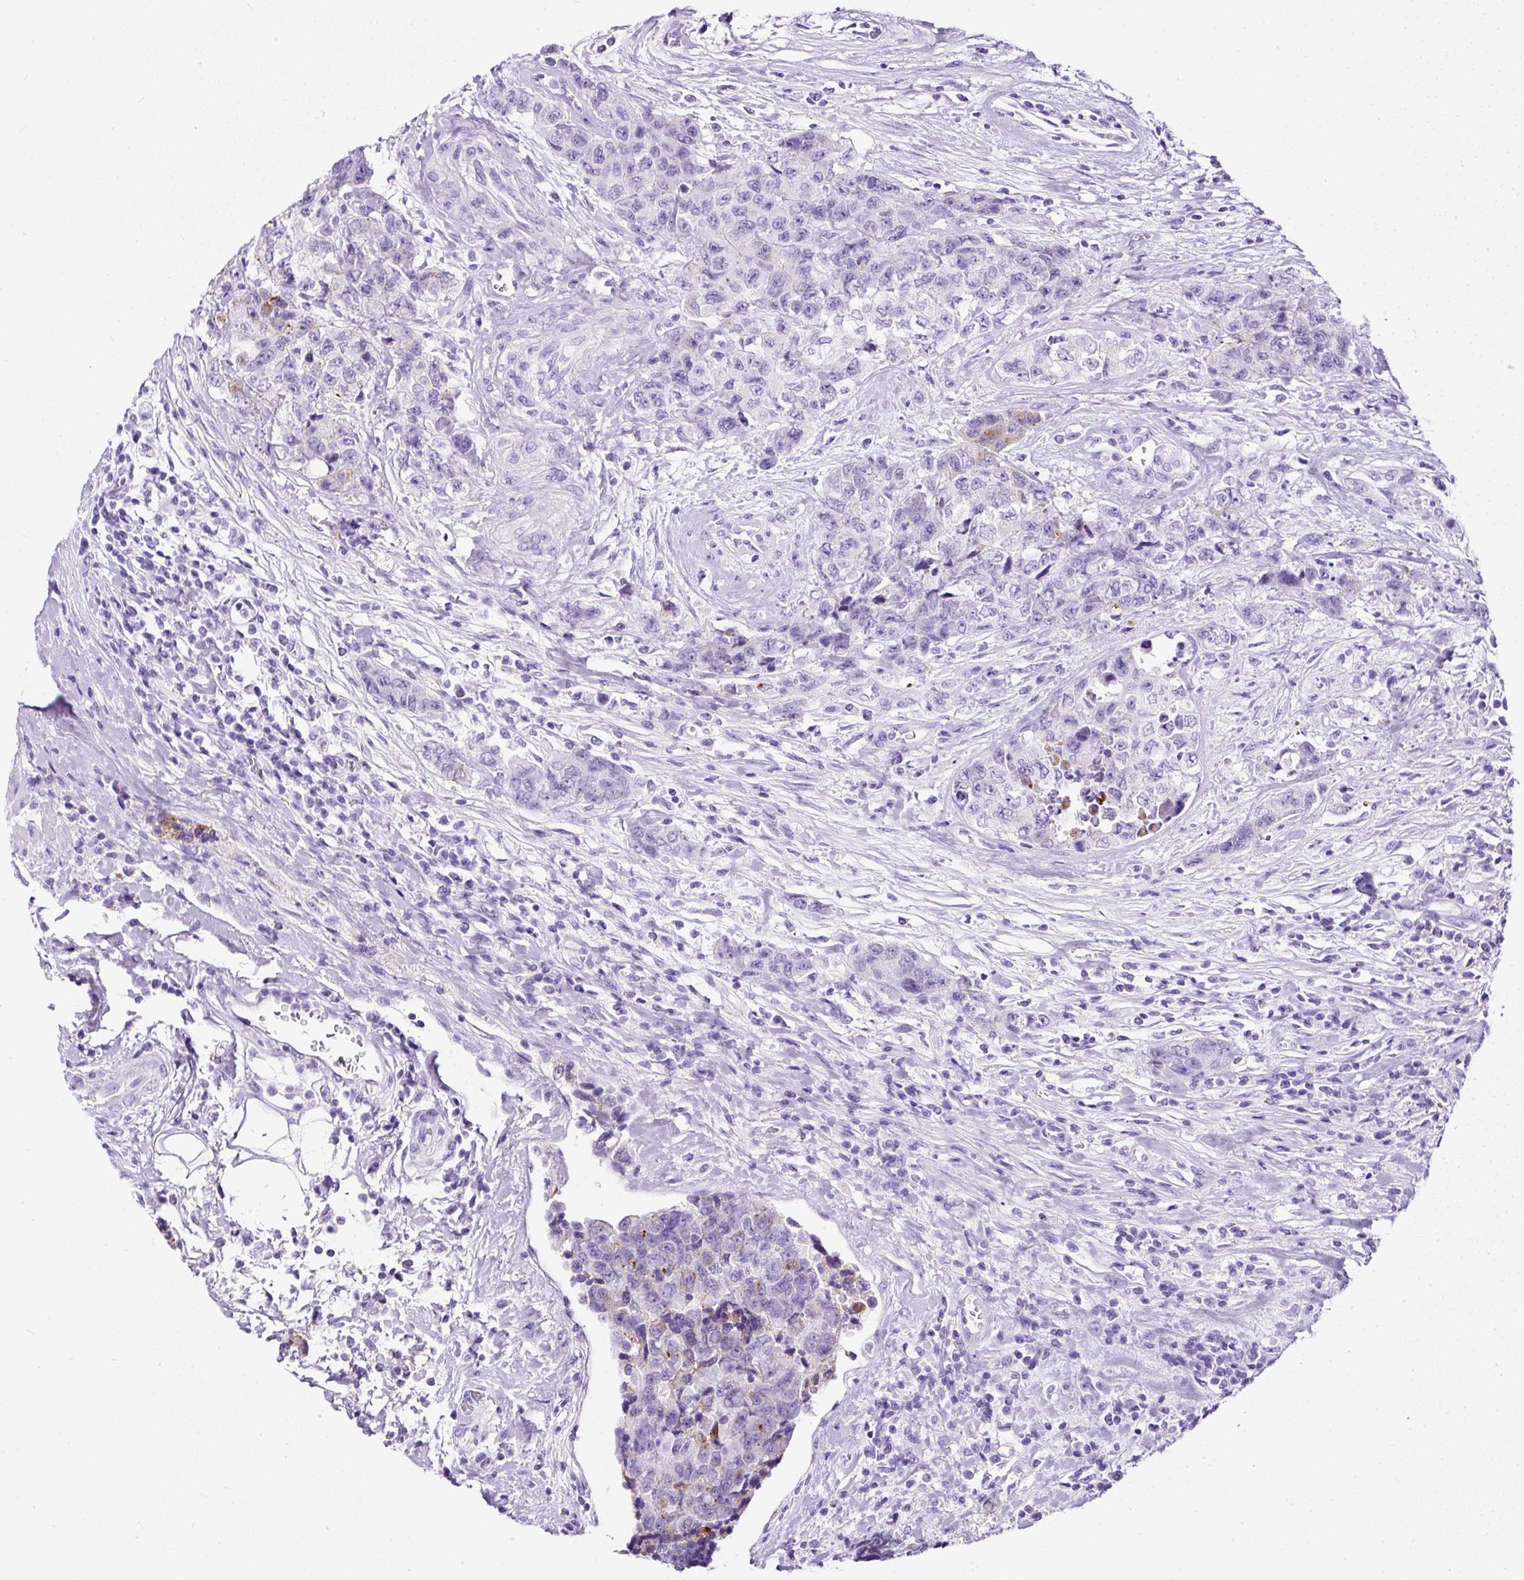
{"staining": {"intensity": "negative", "quantity": "none", "location": "none"}, "tissue": "urothelial cancer", "cell_type": "Tumor cells", "image_type": "cancer", "snomed": [{"axis": "morphology", "description": "Urothelial carcinoma, High grade"}, {"axis": "topography", "description": "Urinary bladder"}], "caption": "Urothelial cancer was stained to show a protein in brown. There is no significant staining in tumor cells. (DAB immunohistochemistry (IHC) with hematoxylin counter stain).", "gene": "NTS", "patient": {"sex": "female", "age": 78}}